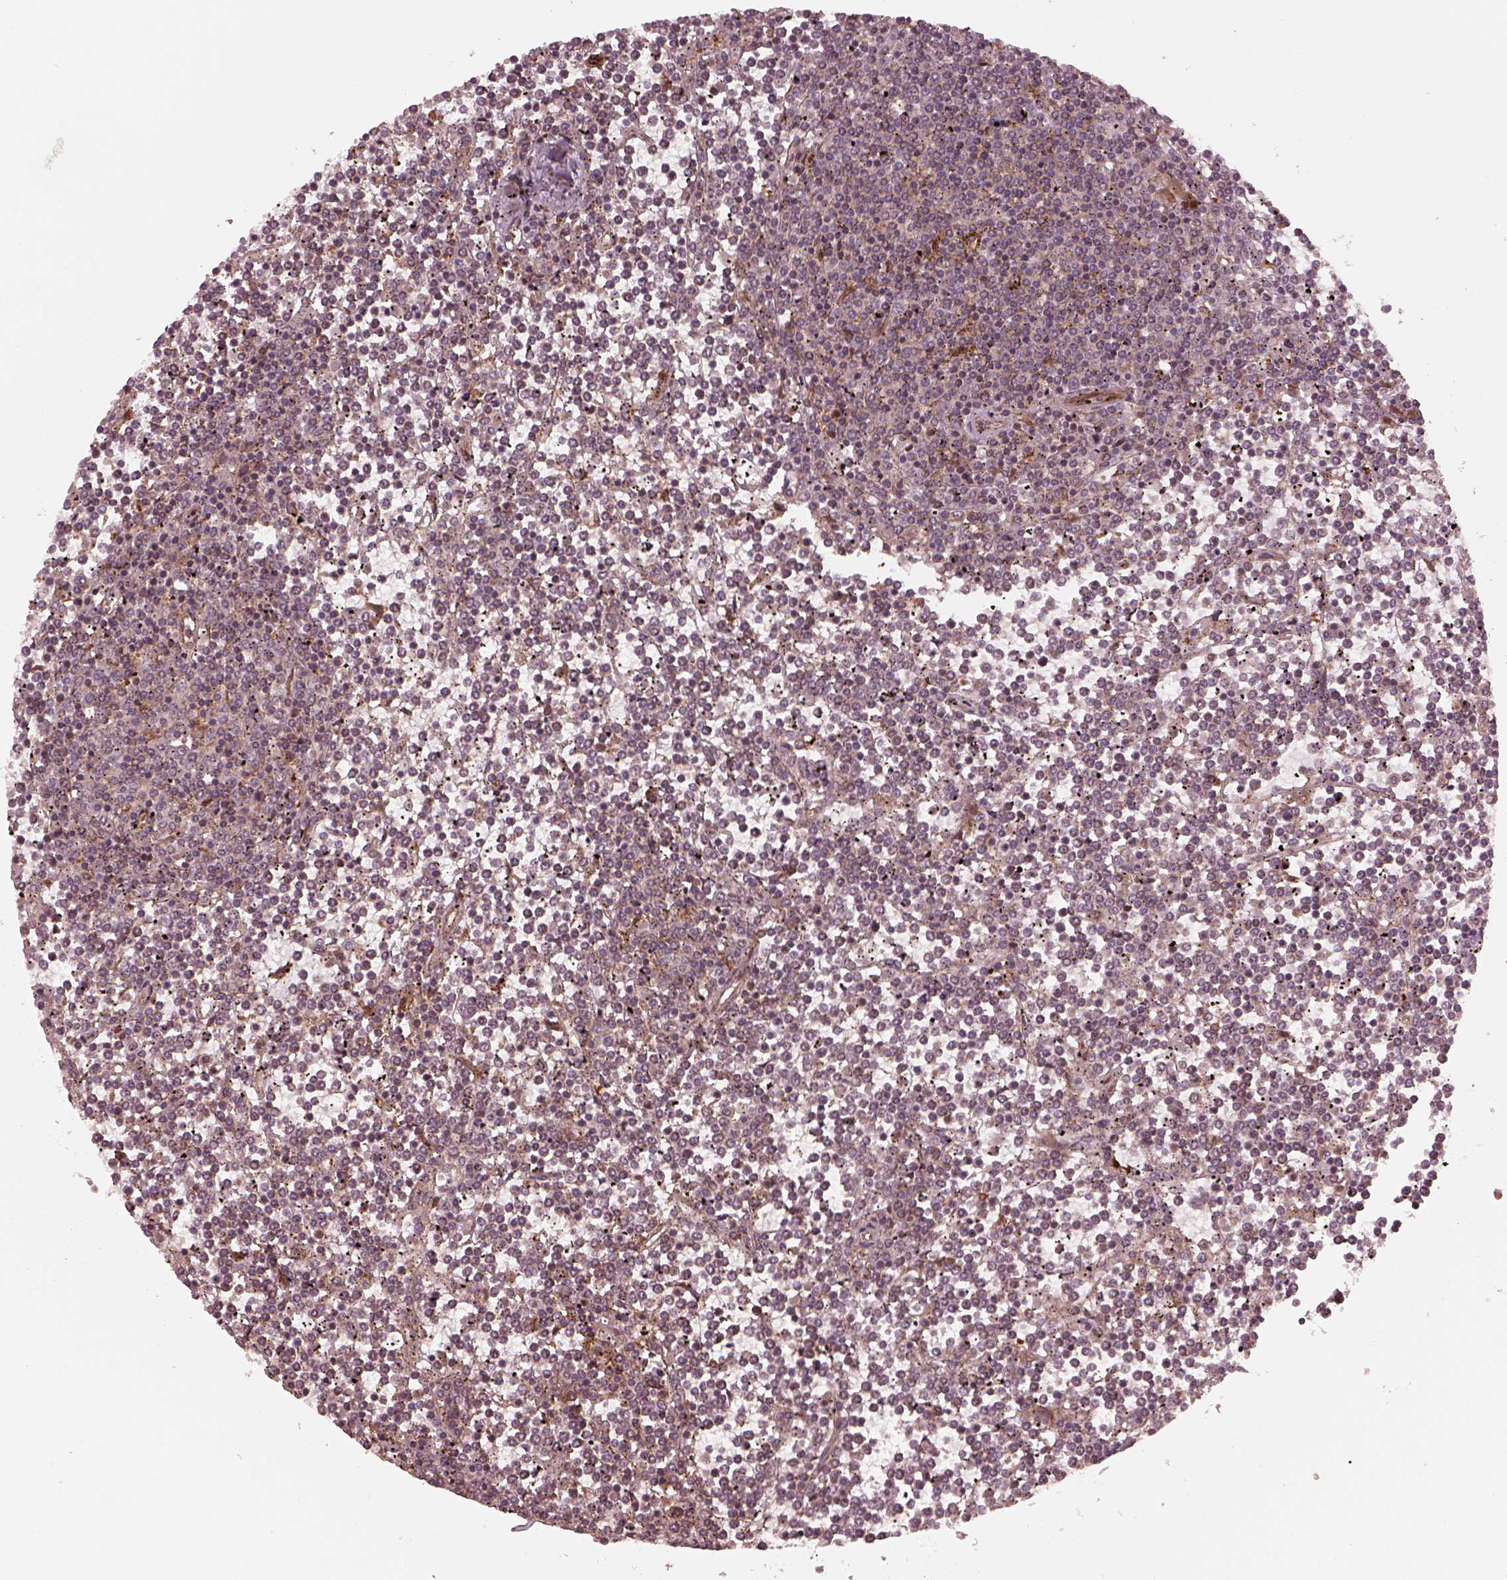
{"staining": {"intensity": "weak", "quantity": "25%-75%", "location": "cytoplasmic/membranous"}, "tissue": "lymphoma", "cell_type": "Tumor cells", "image_type": "cancer", "snomed": [{"axis": "morphology", "description": "Malignant lymphoma, non-Hodgkin's type, Low grade"}, {"axis": "topography", "description": "Spleen"}], "caption": "Low-grade malignant lymphoma, non-Hodgkin's type tissue exhibits weak cytoplasmic/membranous positivity in approximately 25%-75% of tumor cells, visualized by immunohistochemistry.", "gene": "AGPAT1", "patient": {"sex": "female", "age": 19}}